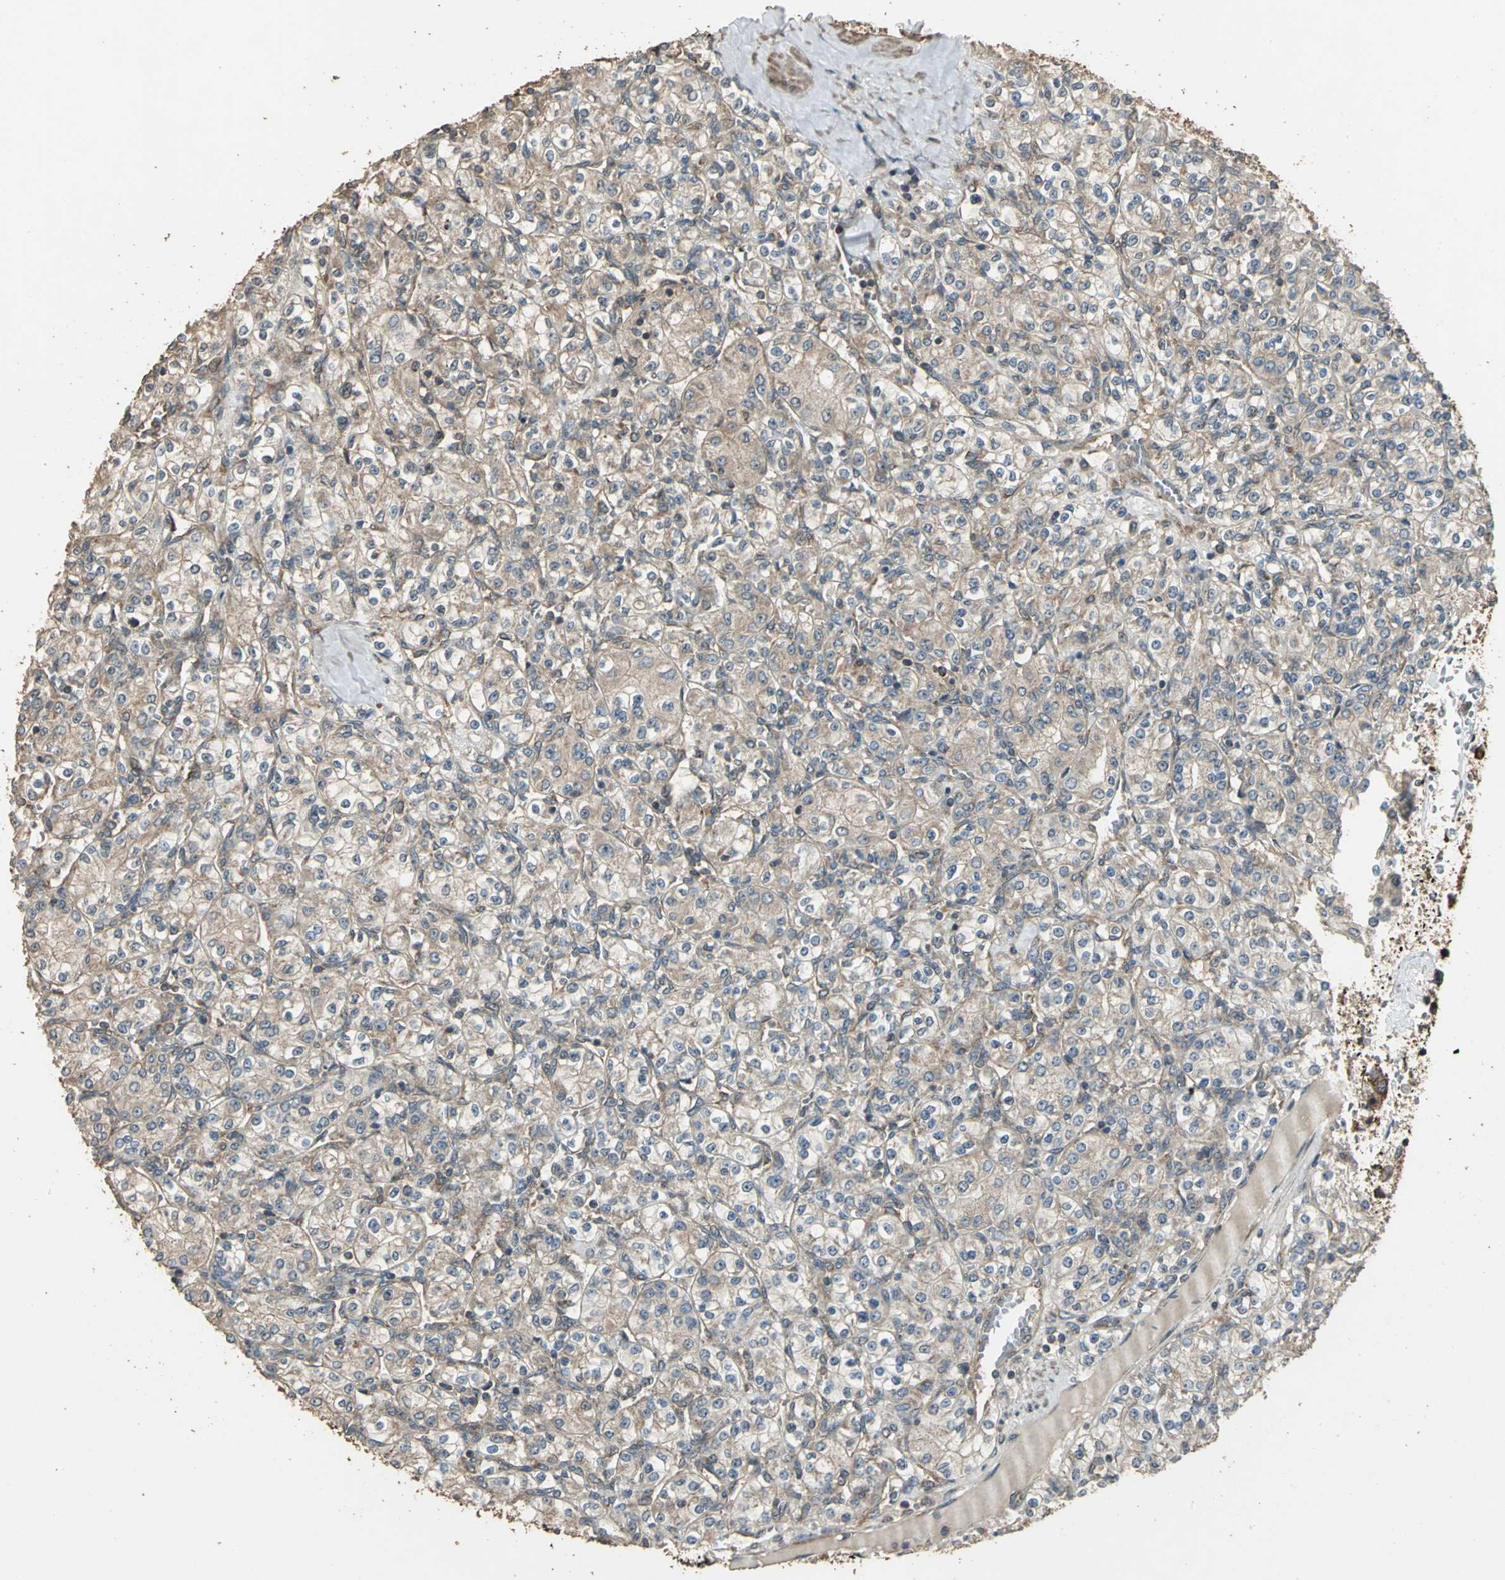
{"staining": {"intensity": "moderate", "quantity": ">75%", "location": "cytoplasmic/membranous"}, "tissue": "renal cancer", "cell_type": "Tumor cells", "image_type": "cancer", "snomed": [{"axis": "morphology", "description": "Adenocarcinoma, NOS"}, {"axis": "topography", "description": "Kidney"}], "caption": "Protein expression by immunohistochemistry (IHC) shows moderate cytoplasmic/membranous expression in approximately >75% of tumor cells in renal adenocarcinoma.", "gene": "KANK1", "patient": {"sex": "male", "age": 77}}